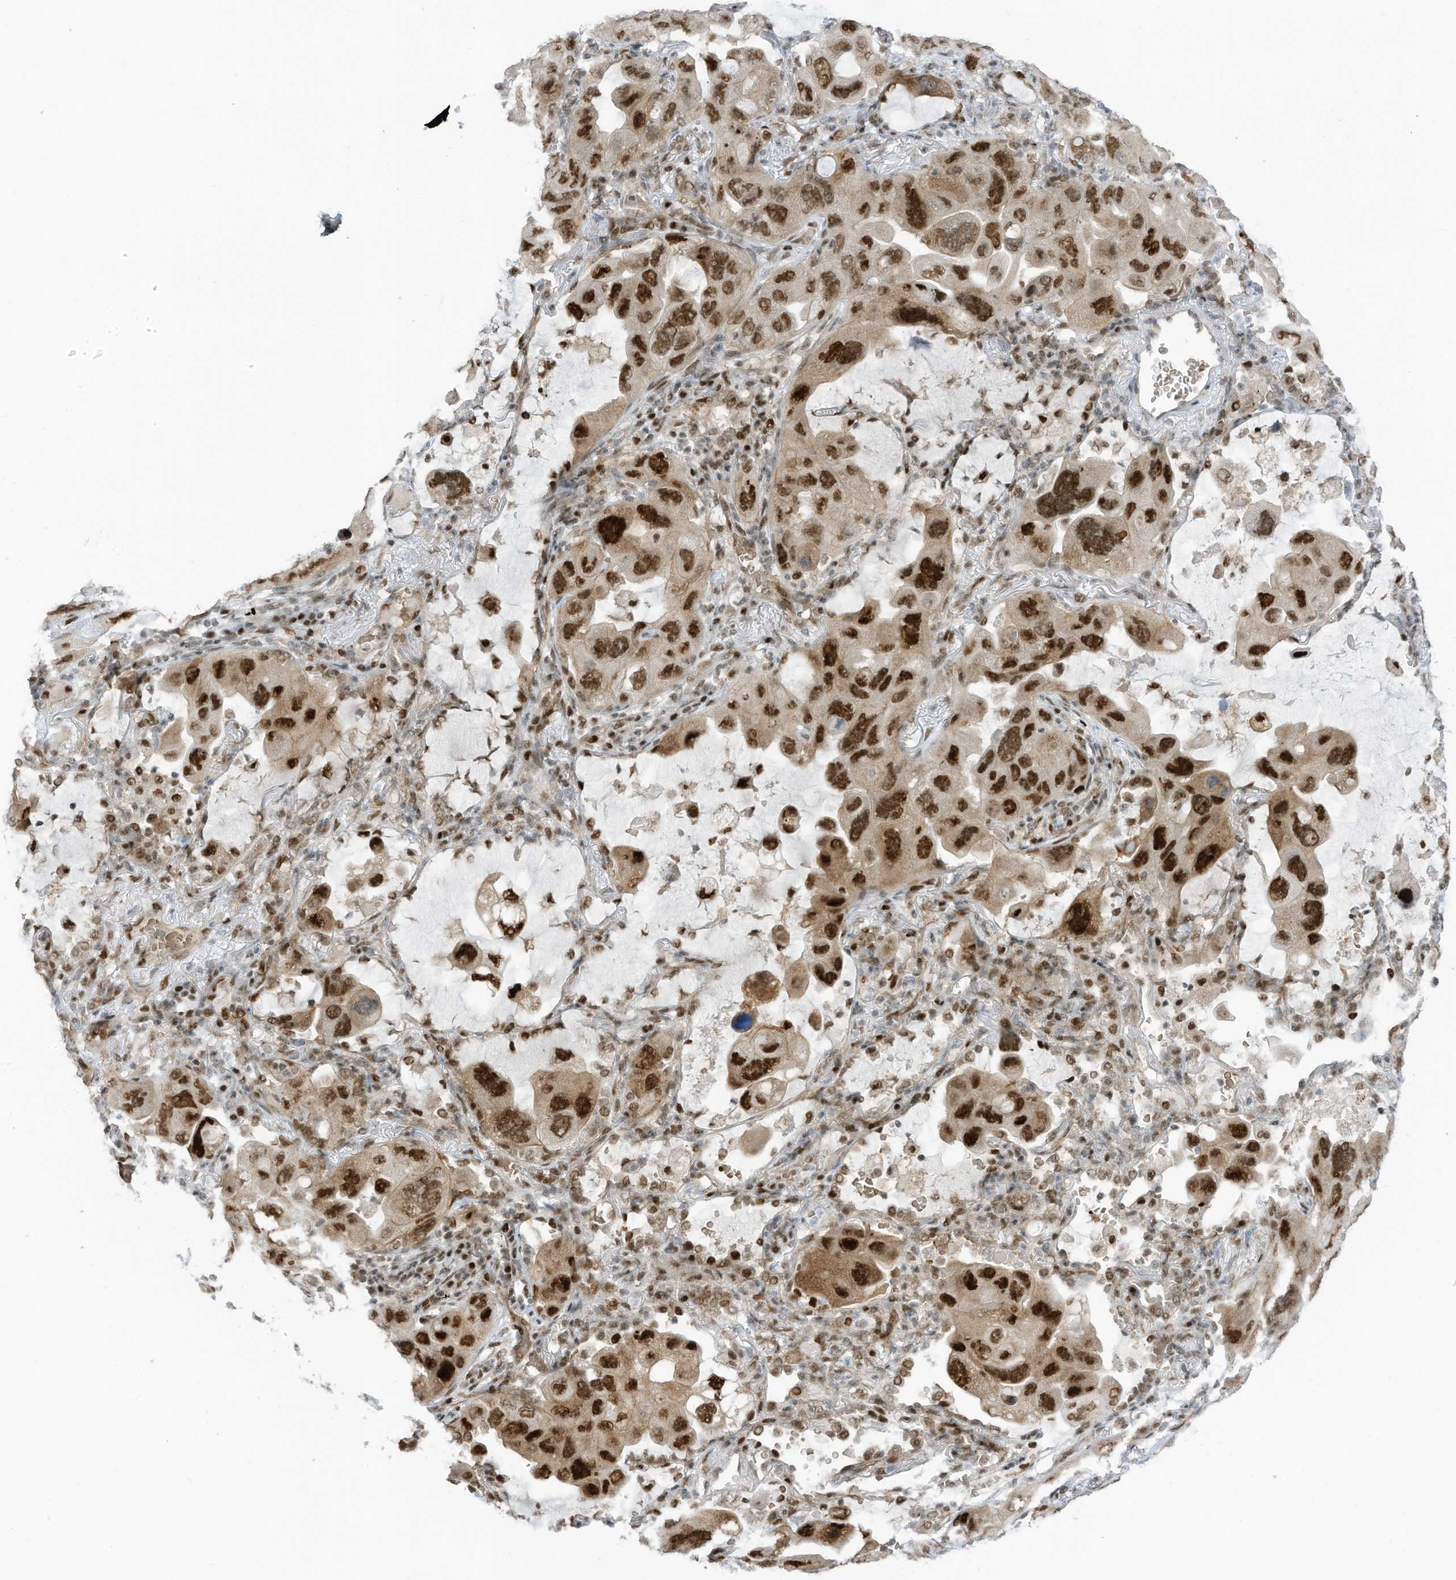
{"staining": {"intensity": "strong", "quantity": ">75%", "location": "nuclear"}, "tissue": "lung cancer", "cell_type": "Tumor cells", "image_type": "cancer", "snomed": [{"axis": "morphology", "description": "Squamous cell carcinoma, NOS"}, {"axis": "topography", "description": "Lung"}], "caption": "DAB (3,3'-diaminobenzidine) immunohistochemical staining of human lung cancer demonstrates strong nuclear protein staining in about >75% of tumor cells. The staining was performed using DAB (3,3'-diaminobenzidine), with brown indicating positive protein expression. Nuclei are stained blue with hematoxylin.", "gene": "ZCWPW2", "patient": {"sex": "female", "age": 73}}